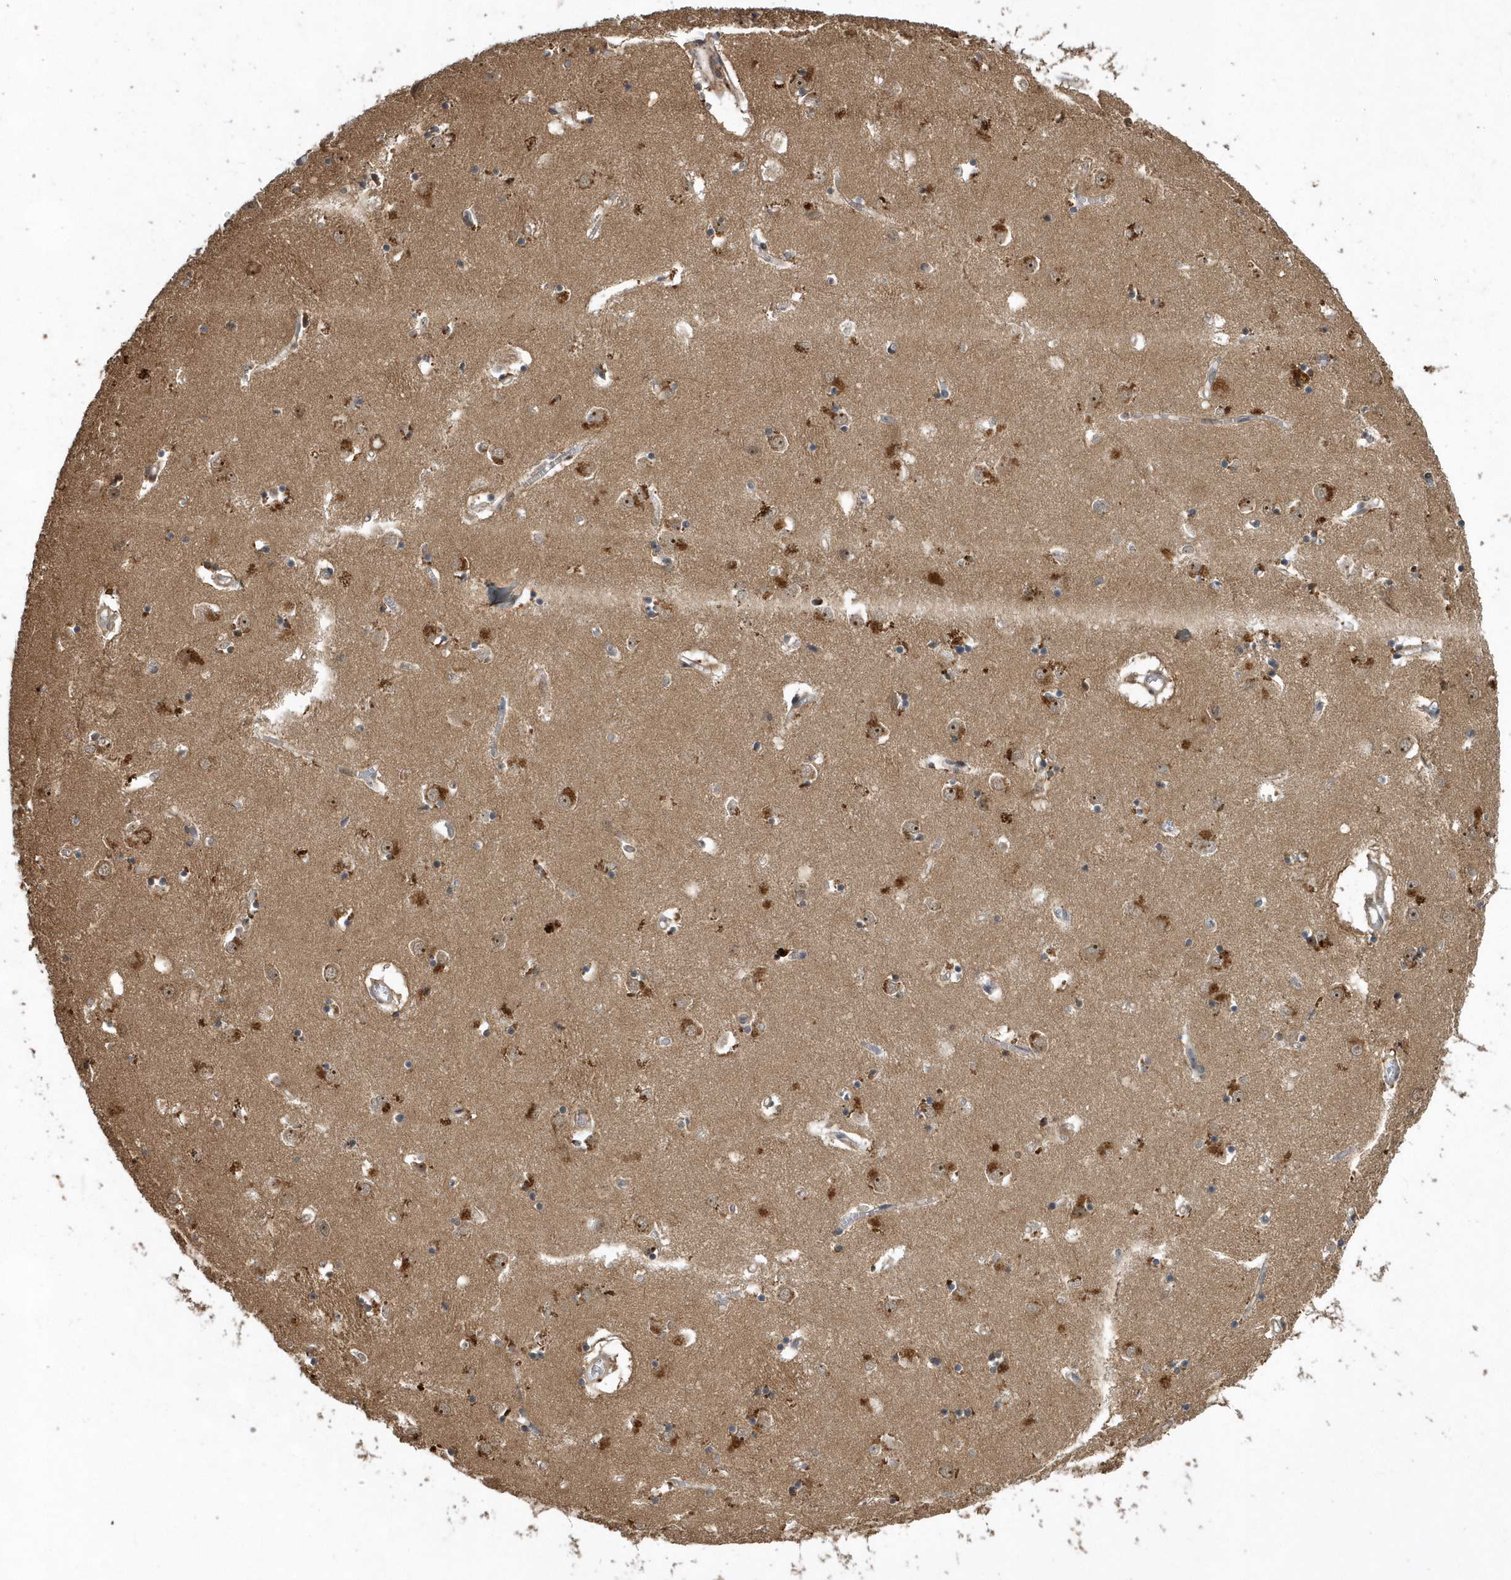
{"staining": {"intensity": "weak", "quantity": "25%-75%", "location": "cytoplasmic/membranous"}, "tissue": "caudate", "cell_type": "Glial cells", "image_type": "normal", "snomed": [{"axis": "morphology", "description": "Normal tissue, NOS"}, {"axis": "topography", "description": "Lateral ventricle wall"}], "caption": "A micrograph of human caudate stained for a protein demonstrates weak cytoplasmic/membranous brown staining in glial cells. (DAB (3,3'-diaminobenzidine) = brown stain, brightfield microscopy at high magnification).", "gene": "WASHC5", "patient": {"sex": "male", "age": 70}}